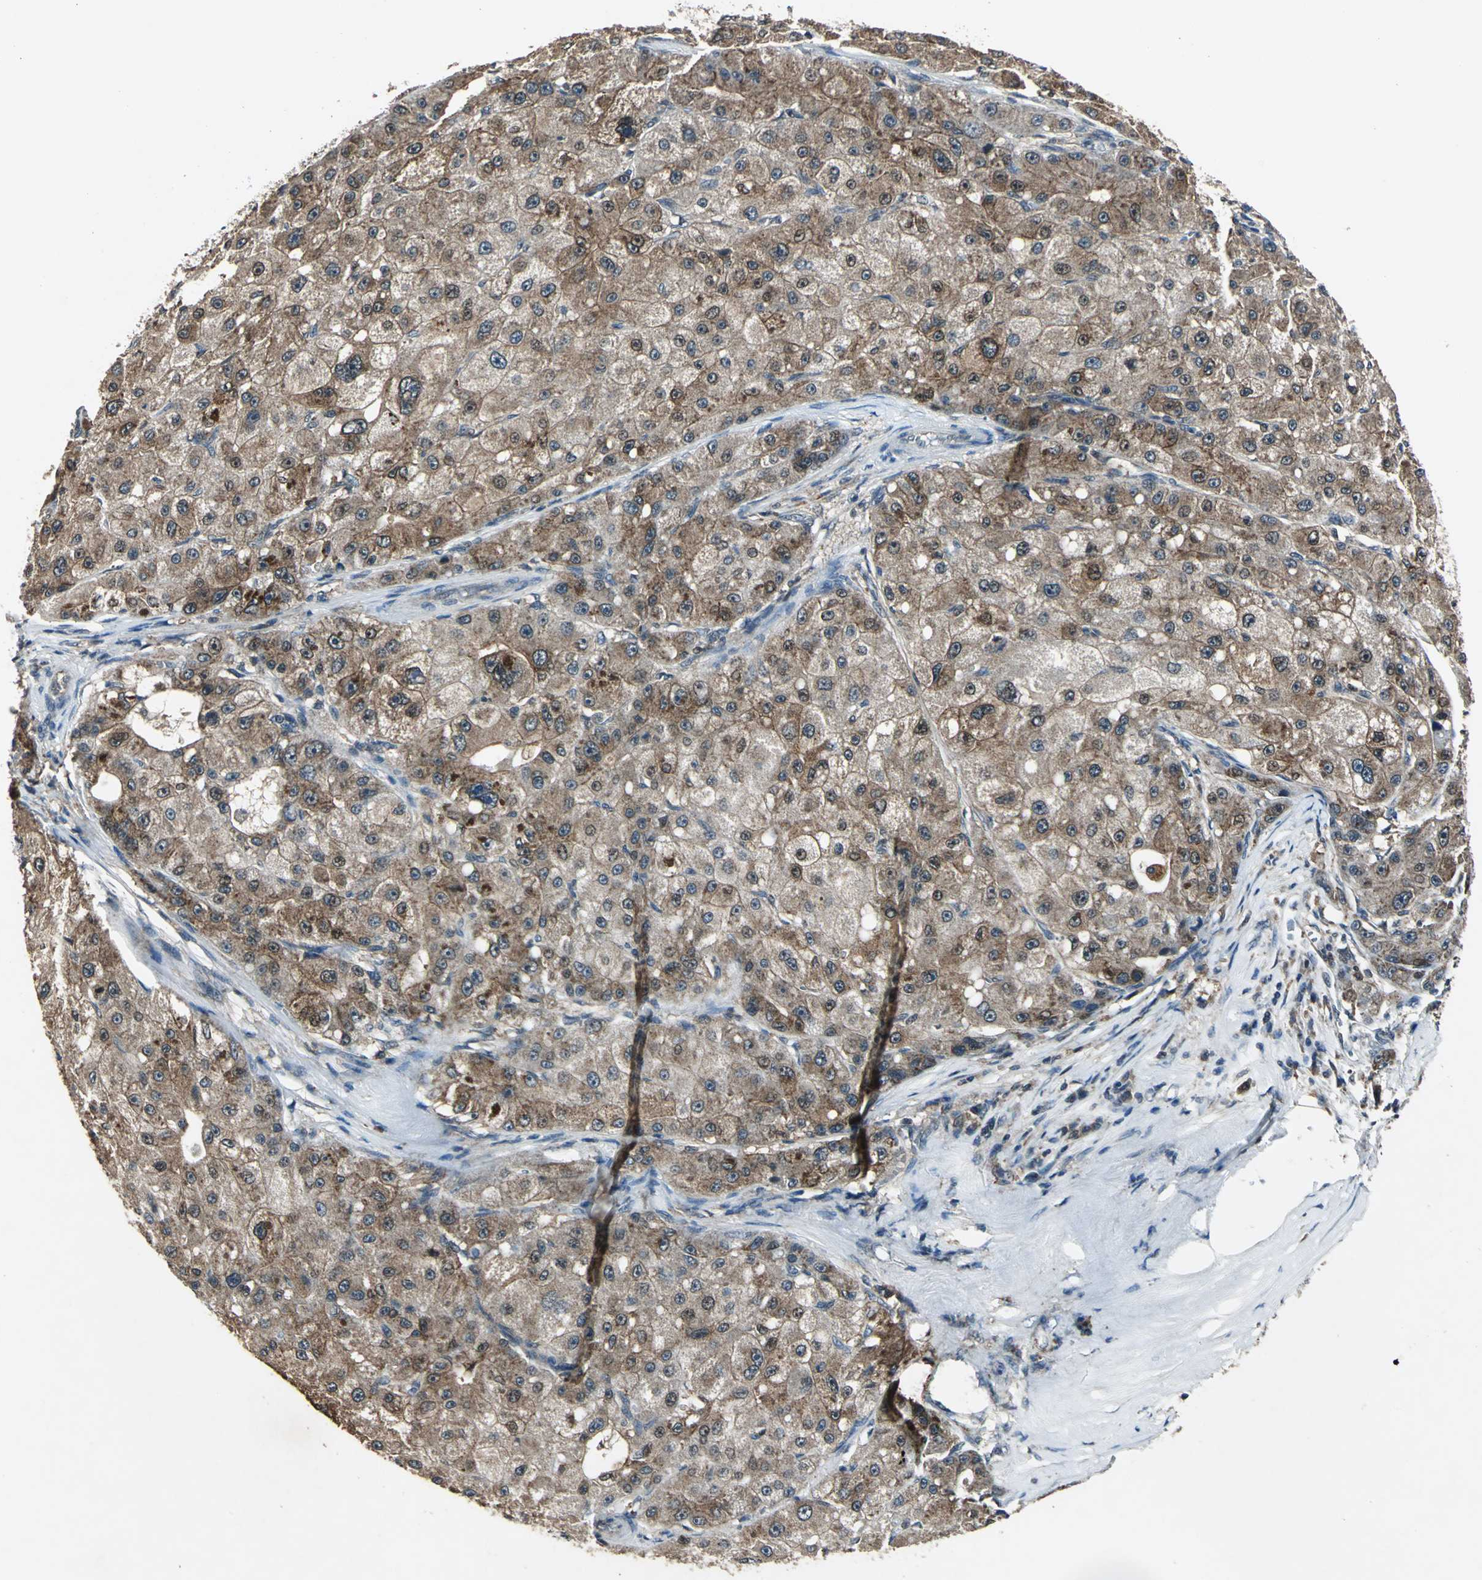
{"staining": {"intensity": "moderate", "quantity": ">75%", "location": "cytoplasmic/membranous"}, "tissue": "liver cancer", "cell_type": "Tumor cells", "image_type": "cancer", "snomed": [{"axis": "morphology", "description": "Carcinoma, Hepatocellular, NOS"}, {"axis": "topography", "description": "Liver"}], "caption": "Moderate cytoplasmic/membranous expression for a protein is seen in approximately >75% of tumor cells of liver cancer using immunohistochemistry.", "gene": "AHSA1", "patient": {"sex": "male", "age": 80}}